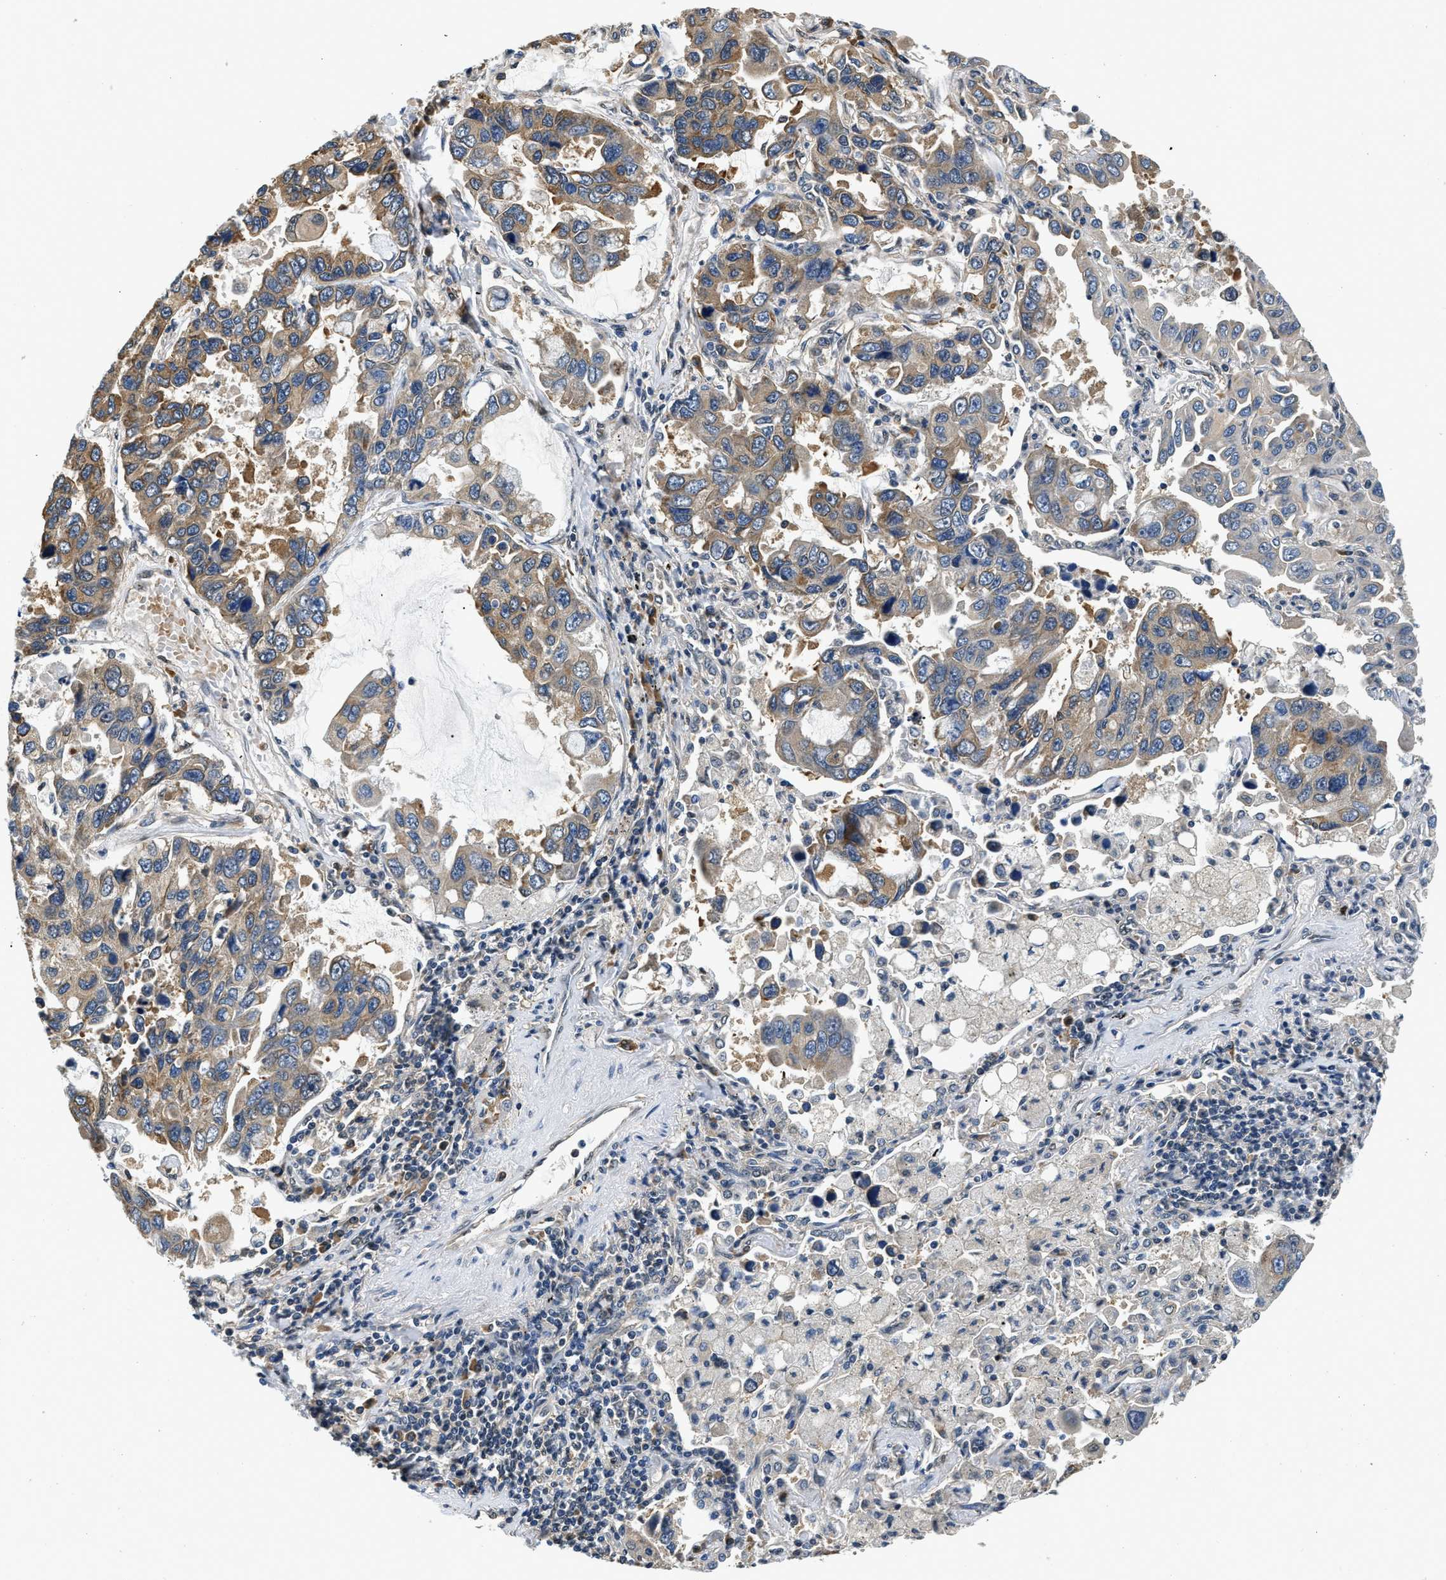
{"staining": {"intensity": "moderate", "quantity": "25%-75%", "location": "cytoplasmic/membranous"}, "tissue": "lung cancer", "cell_type": "Tumor cells", "image_type": "cancer", "snomed": [{"axis": "morphology", "description": "Adenocarcinoma, NOS"}, {"axis": "topography", "description": "Lung"}], "caption": "IHC histopathology image of lung cancer (adenocarcinoma) stained for a protein (brown), which reveals medium levels of moderate cytoplasmic/membranous positivity in approximately 25%-75% of tumor cells.", "gene": "BCL7C", "patient": {"sex": "male", "age": 64}}